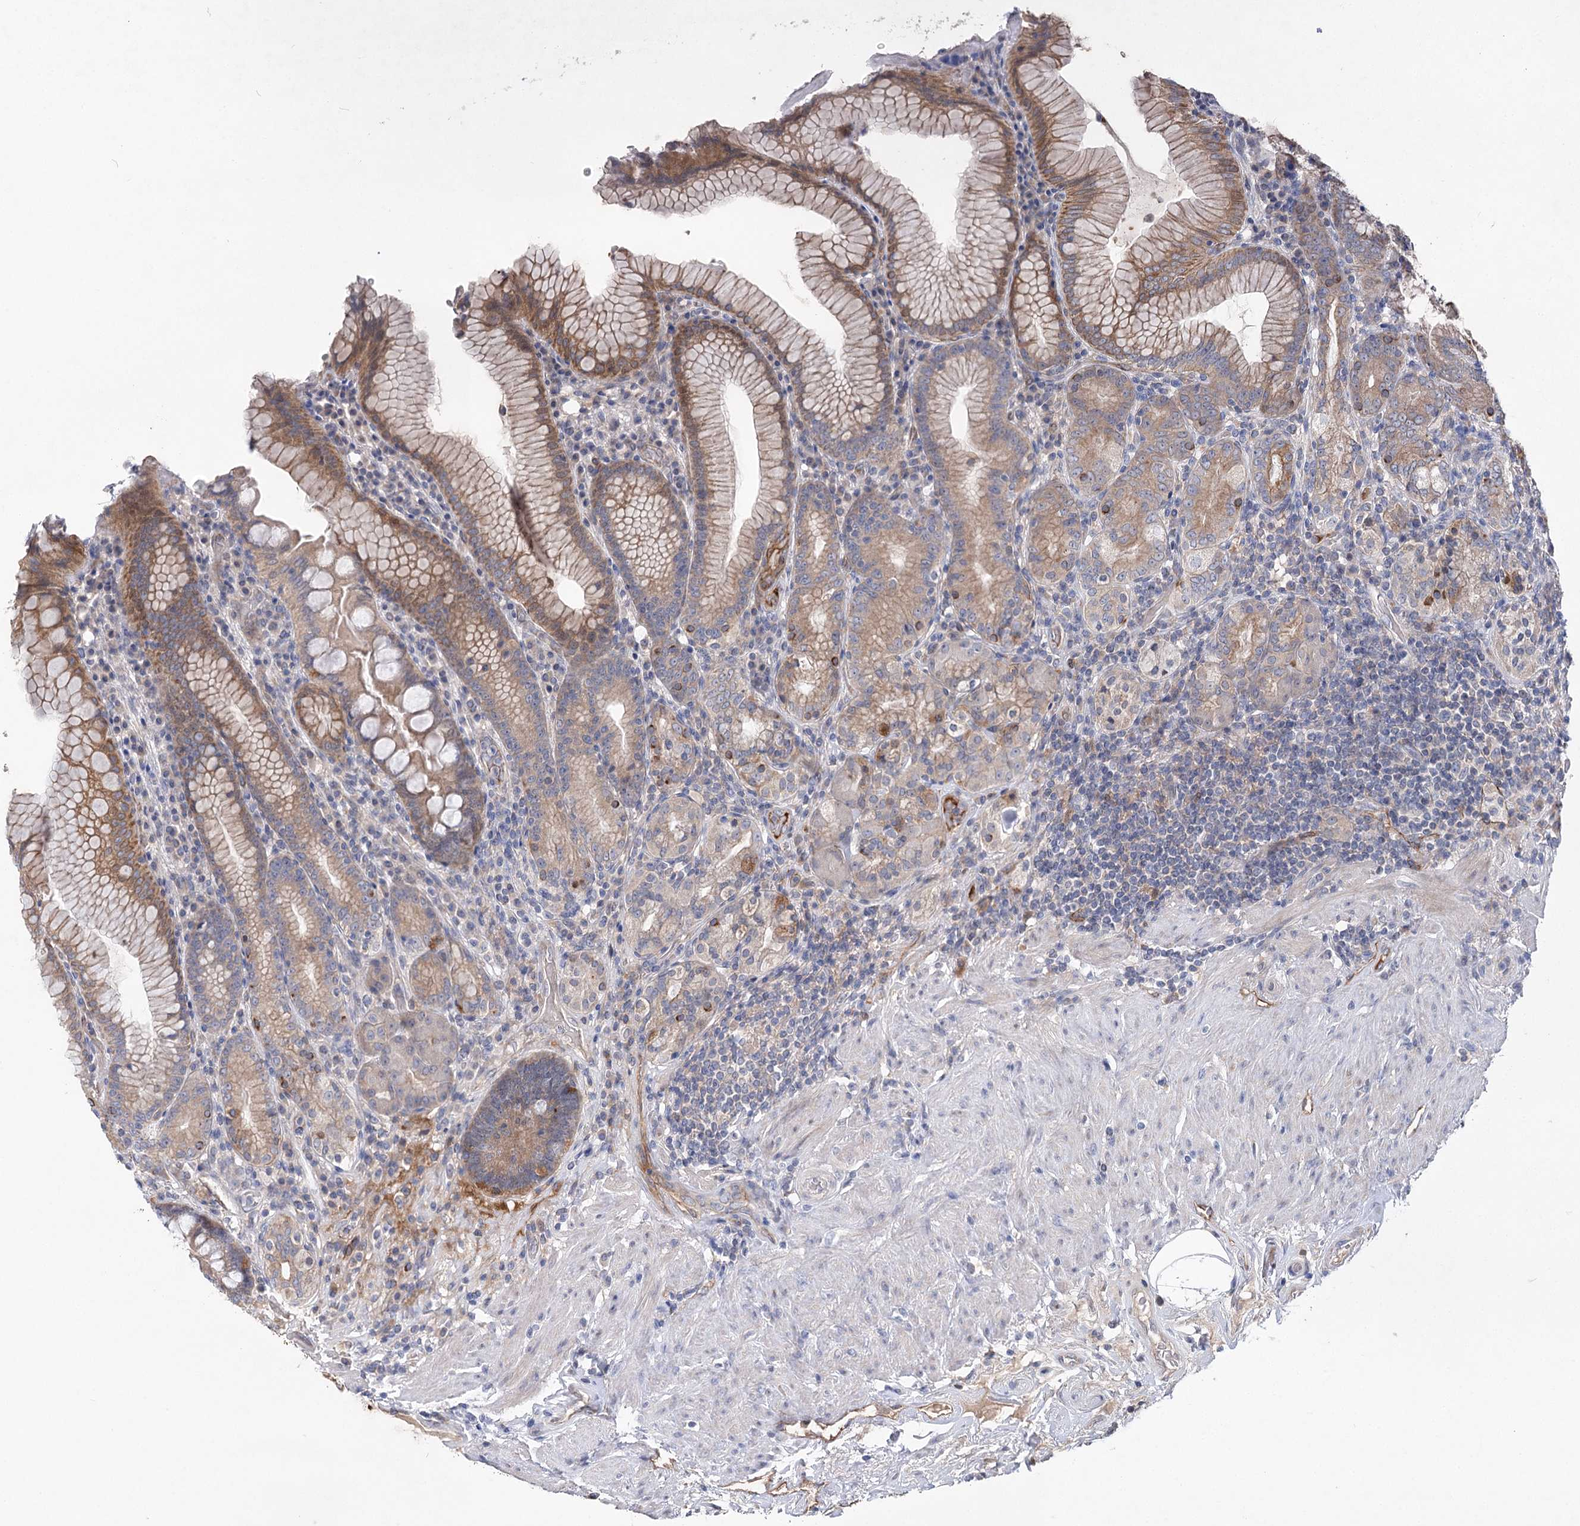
{"staining": {"intensity": "moderate", "quantity": "25%-75%", "location": "cytoplasmic/membranous"}, "tissue": "stomach", "cell_type": "Glandular cells", "image_type": "normal", "snomed": [{"axis": "morphology", "description": "Normal tissue, NOS"}, {"axis": "topography", "description": "Stomach, upper"}, {"axis": "topography", "description": "Stomach, lower"}], "caption": "This photomicrograph demonstrates unremarkable stomach stained with immunohistochemistry to label a protein in brown. The cytoplasmic/membranous of glandular cells show moderate positivity for the protein. Nuclei are counter-stained blue.", "gene": "LRRC14B", "patient": {"sex": "female", "age": 76}}